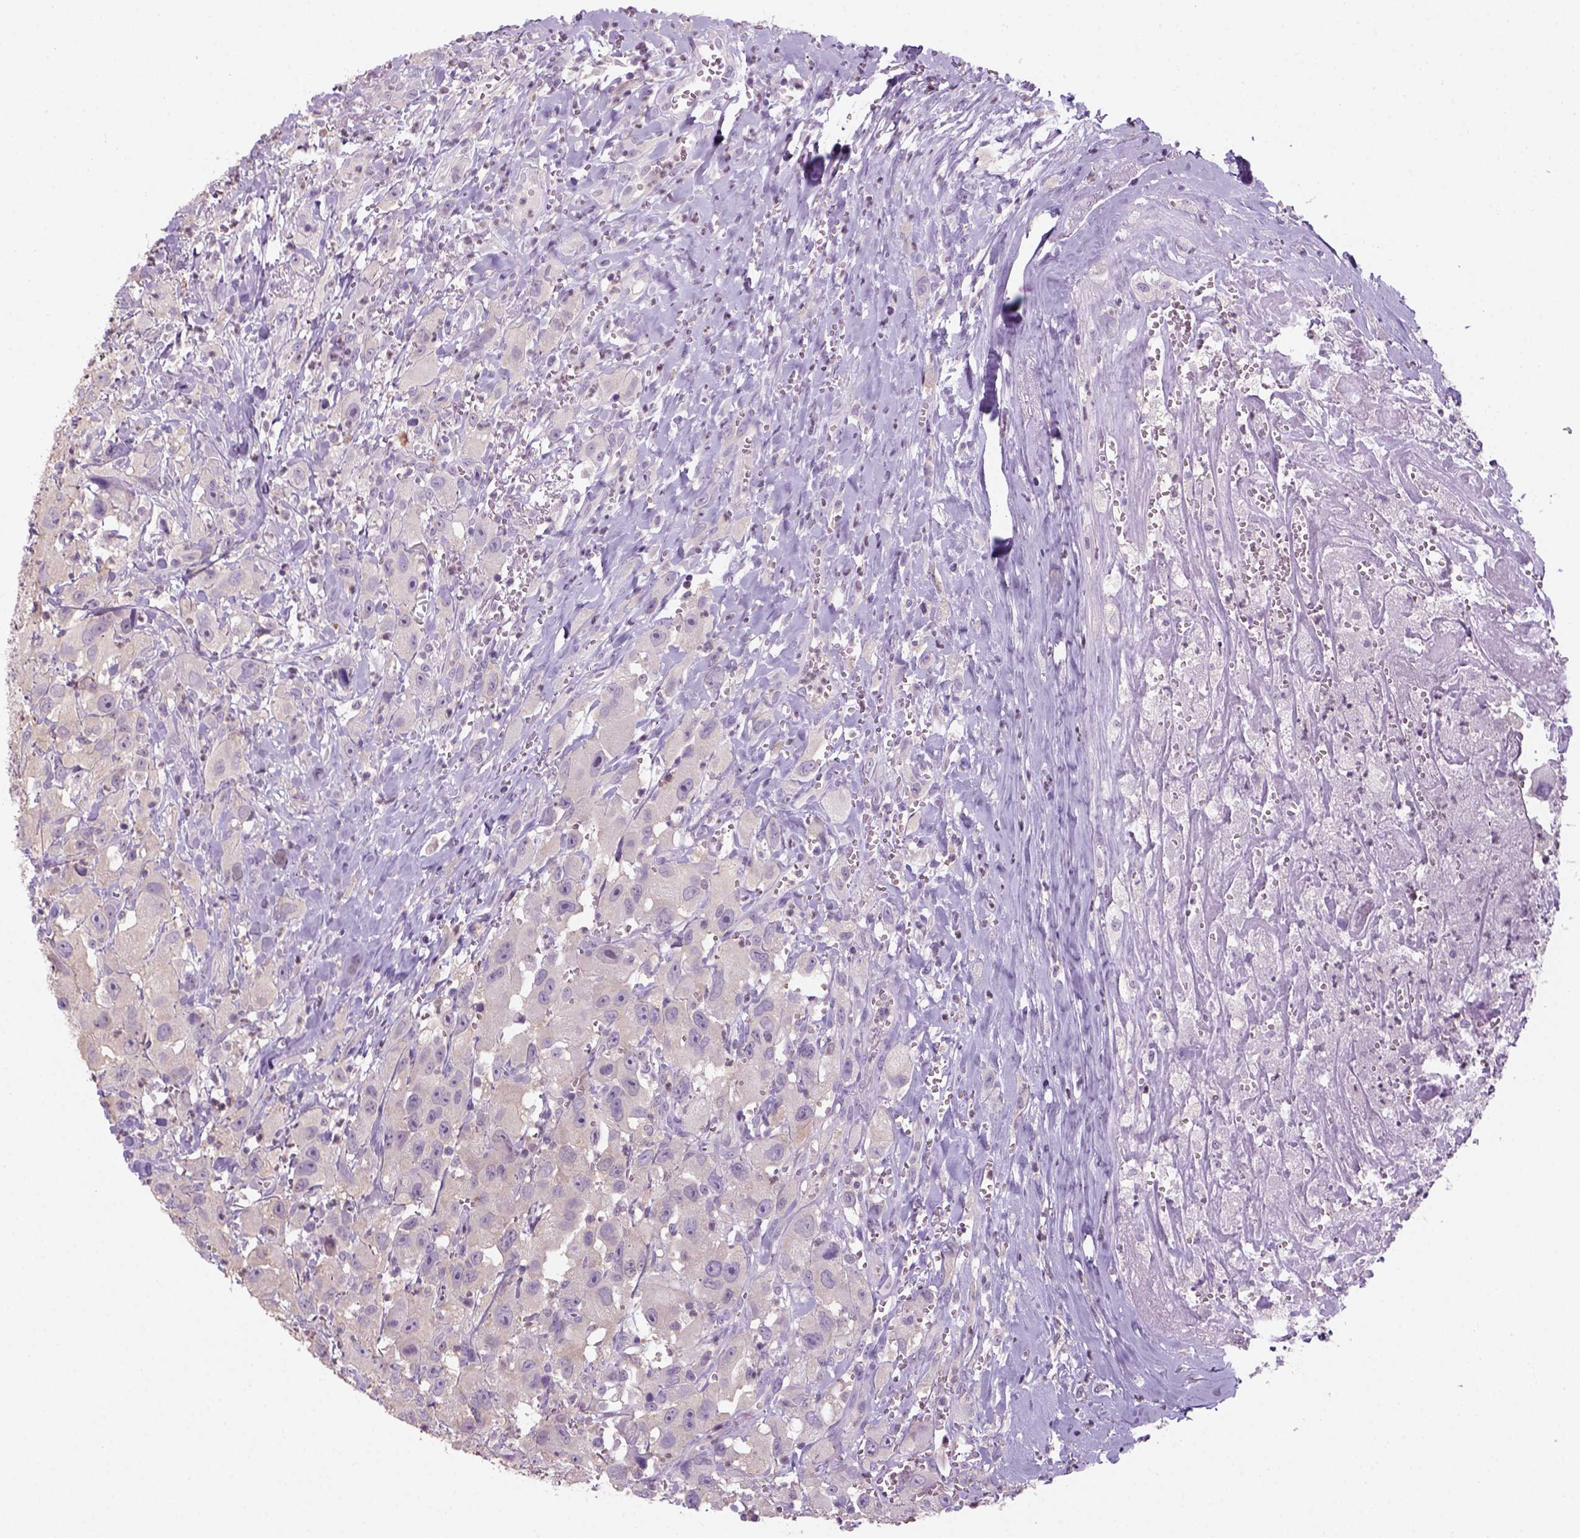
{"staining": {"intensity": "negative", "quantity": "none", "location": "none"}, "tissue": "head and neck cancer", "cell_type": "Tumor cells", "image_type": "cancer", "snomed": [{"axis": "morphology", "description": "Squamous cell carcinoma, NOS"}, {"axis": "morphology", "description": "Squamous cell carcinoma, metastatic, NOS"}, {"axis": "topography", "description": "Oral tissue"}, {"axis": "topography", "description": "Head-Neck"}], "caption": "Histopathology image shows no protein positivity in tumor cells of squamous cell carcinoma (head and neck) tissue.", "gene": "GOT1", "patient": {"sex": "female", "age": 85}}